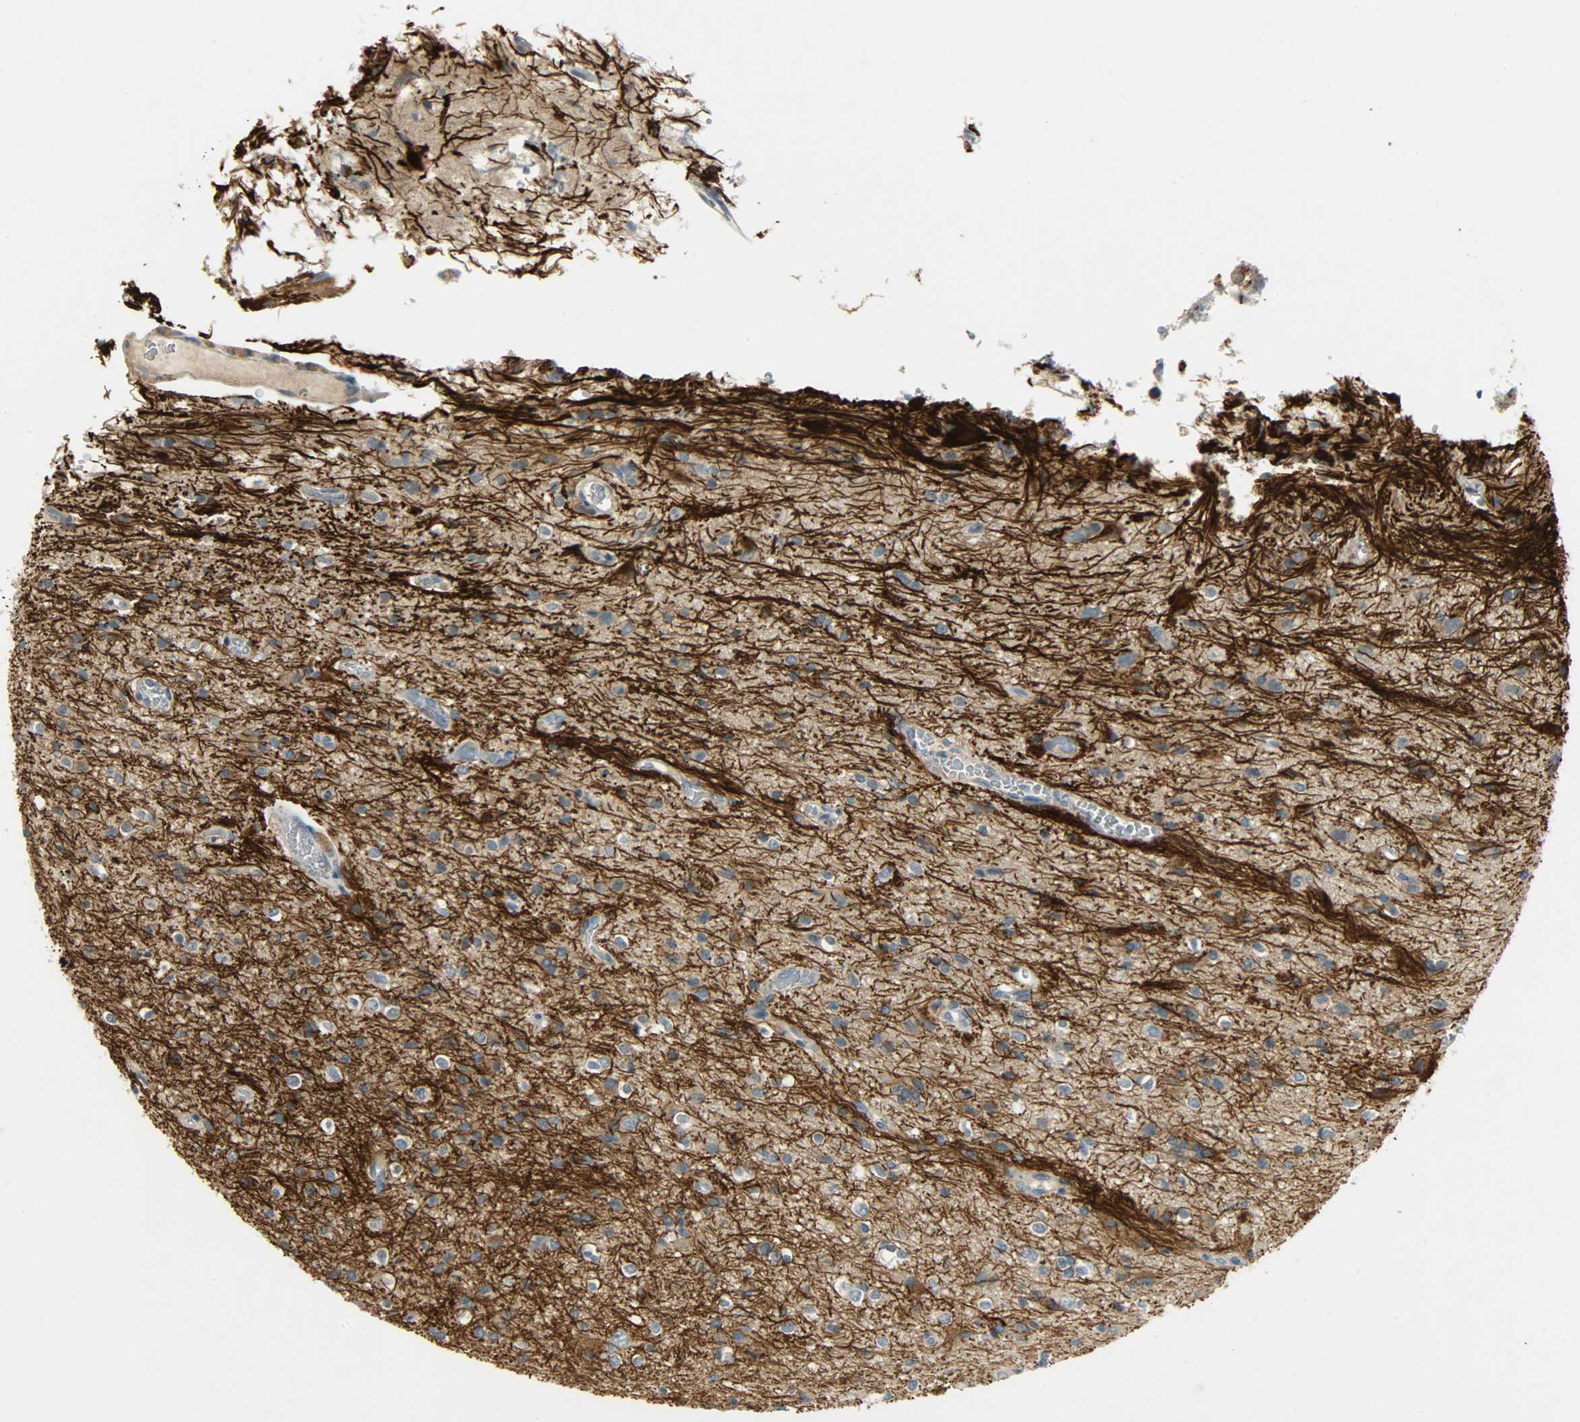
{"staining": {"intensity": "moderate", "quantity": ">75%", "location": "cytoplasmic/membranous"}, "tissue": "glioma", "cell_type": "Tumor cells", "image_type": "cancer", "snomed": [{"axis": "morphology", "description": "Glioma, malignant, High grade"}, {"axis": "topography", "description": "Brain"}], "caption": "Malignant glioma (high-grade) stained with DAB IHC shows medium levels of moderate cytoplasmic/membranous staining in approximately >75% of tumor cells.", "gene": "DSG2", "patient": {"sex": "male", "age": 47}}